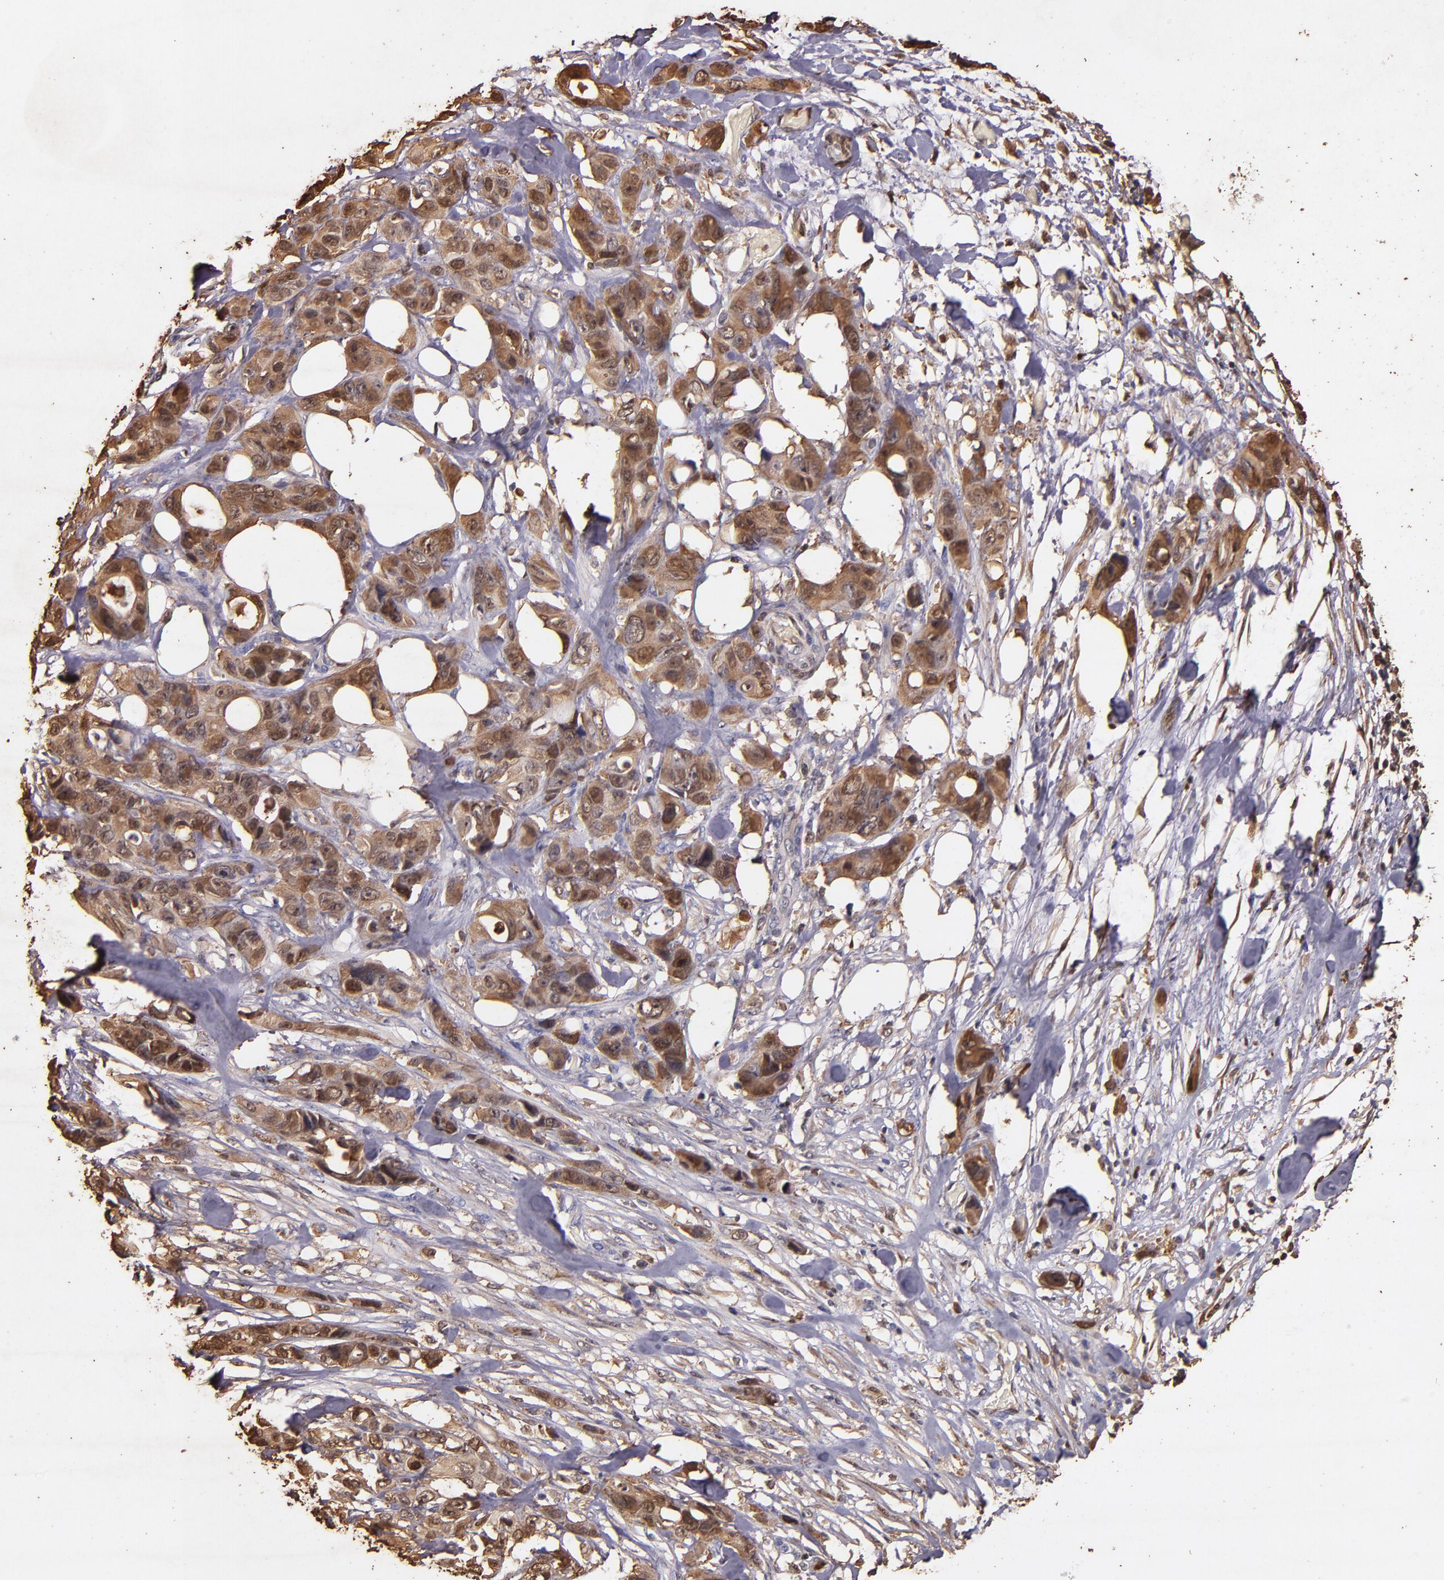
{"staining": {"intensity": "strong", "quantity": ">75%", "location": "cytoplasmic/membranous,nuclear"}, "tissue": "stomach cancer", "cell_type": "Tumor cells", "image_type": "cancer", "snomed": [{"axis": "morphology", "description": "Adenocarcinoma, NOS"}, {"axis": "topography", "description": "Stomach, upper"}], "caption": "Stomach adenocarcinoma stained for a protein displays strong cytoplasmic/membranous and nuclear positivity in tumor cells.", "gene": "S100A6", "patient": {"sex": "male", "age": 47}}